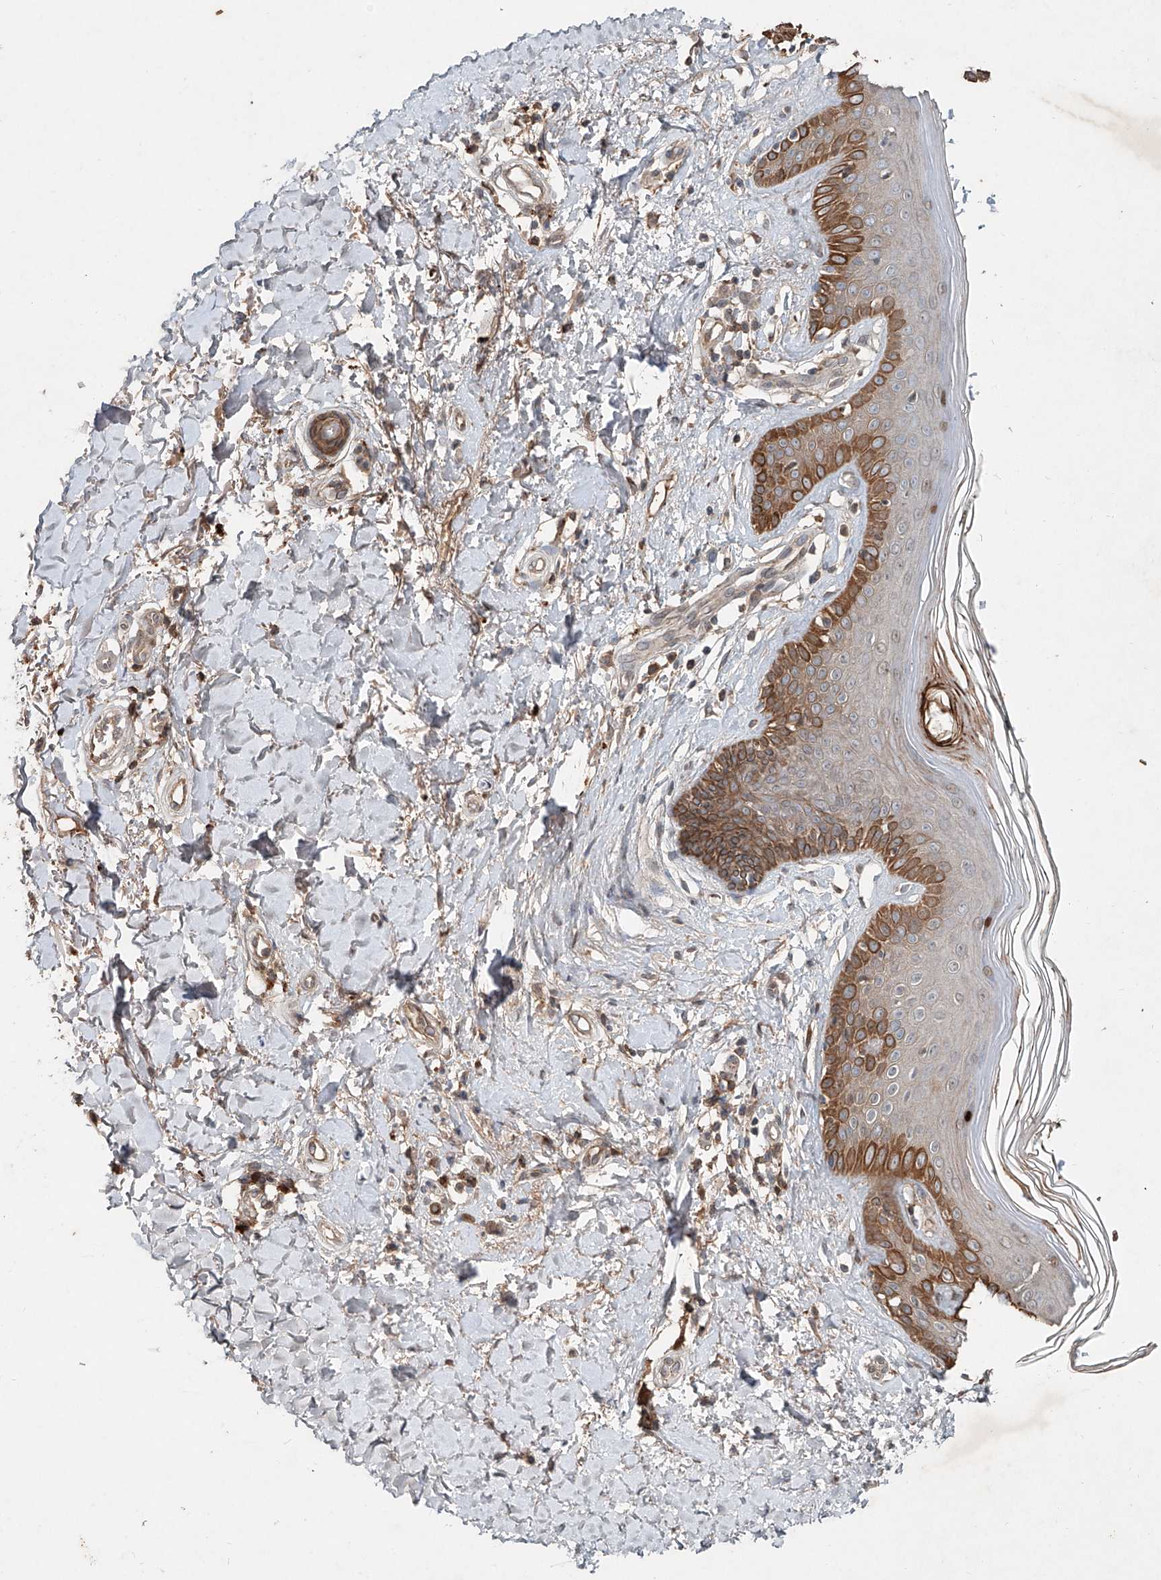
{"staining": {"intensity": "moderate", "quantity": ">75%", "location": "cytoplasmic/membranous"}, "tissue": "skin", "cell_type": "Fibroblasts", "image_type": "normal", "snomed": [{"axis": "morphology", "description": "Normal tissue, NOS"}, {"axis": "topography", "description": "Skin"}], "caption": "Immunohistochemistry (IHC) photomicrograph of normal skin: human skin stained using immunohistochemistry (IHC) exhibits medium levels of moderate protein expression localized specifically in the cytoplasmic/membranous of fibroblasts, appearing as a cytoplasmic/membranous brown color.", "gene": "IER5", "patient": {"sex": "female", "age": 64}}